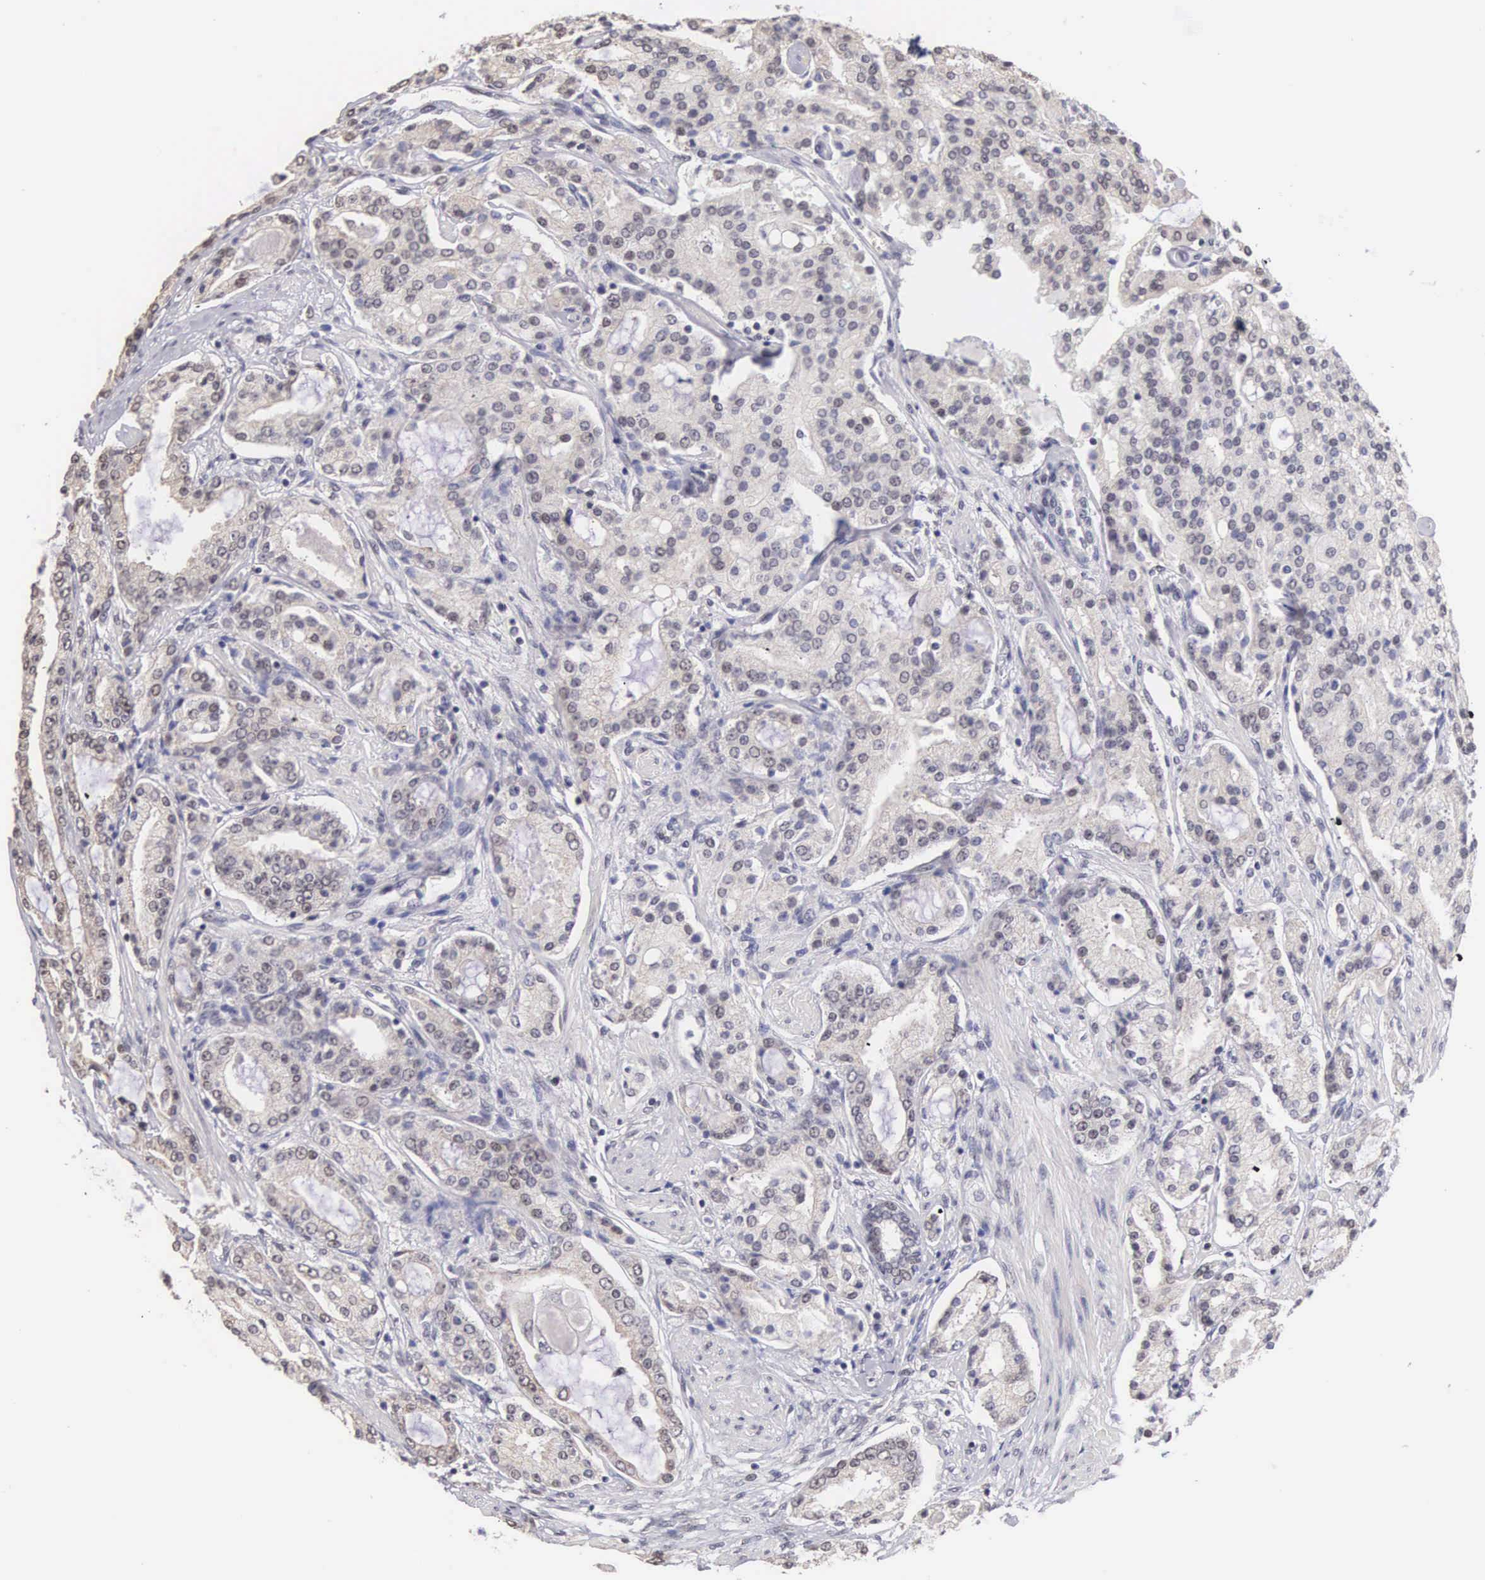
{"staining": {"intensity": "negative", "quantity": "none", "location": "none"}, "tissue": "prostate cancer", "cell_type": "Tumor cells", "image_type": "cancer", "snomed": [{"axis": "morphology", "description": "Adenocarcinoma, Medium grade"}, {"axis": "topography", "description": "Prostate"}], "caption": "This is an IHC micrograph of human prostate medium-grade adenocarcinoma. There is no positivity in tumor cells.", "gene": "HMGXB4", "patient": {"sex": "male", "age": 72}}